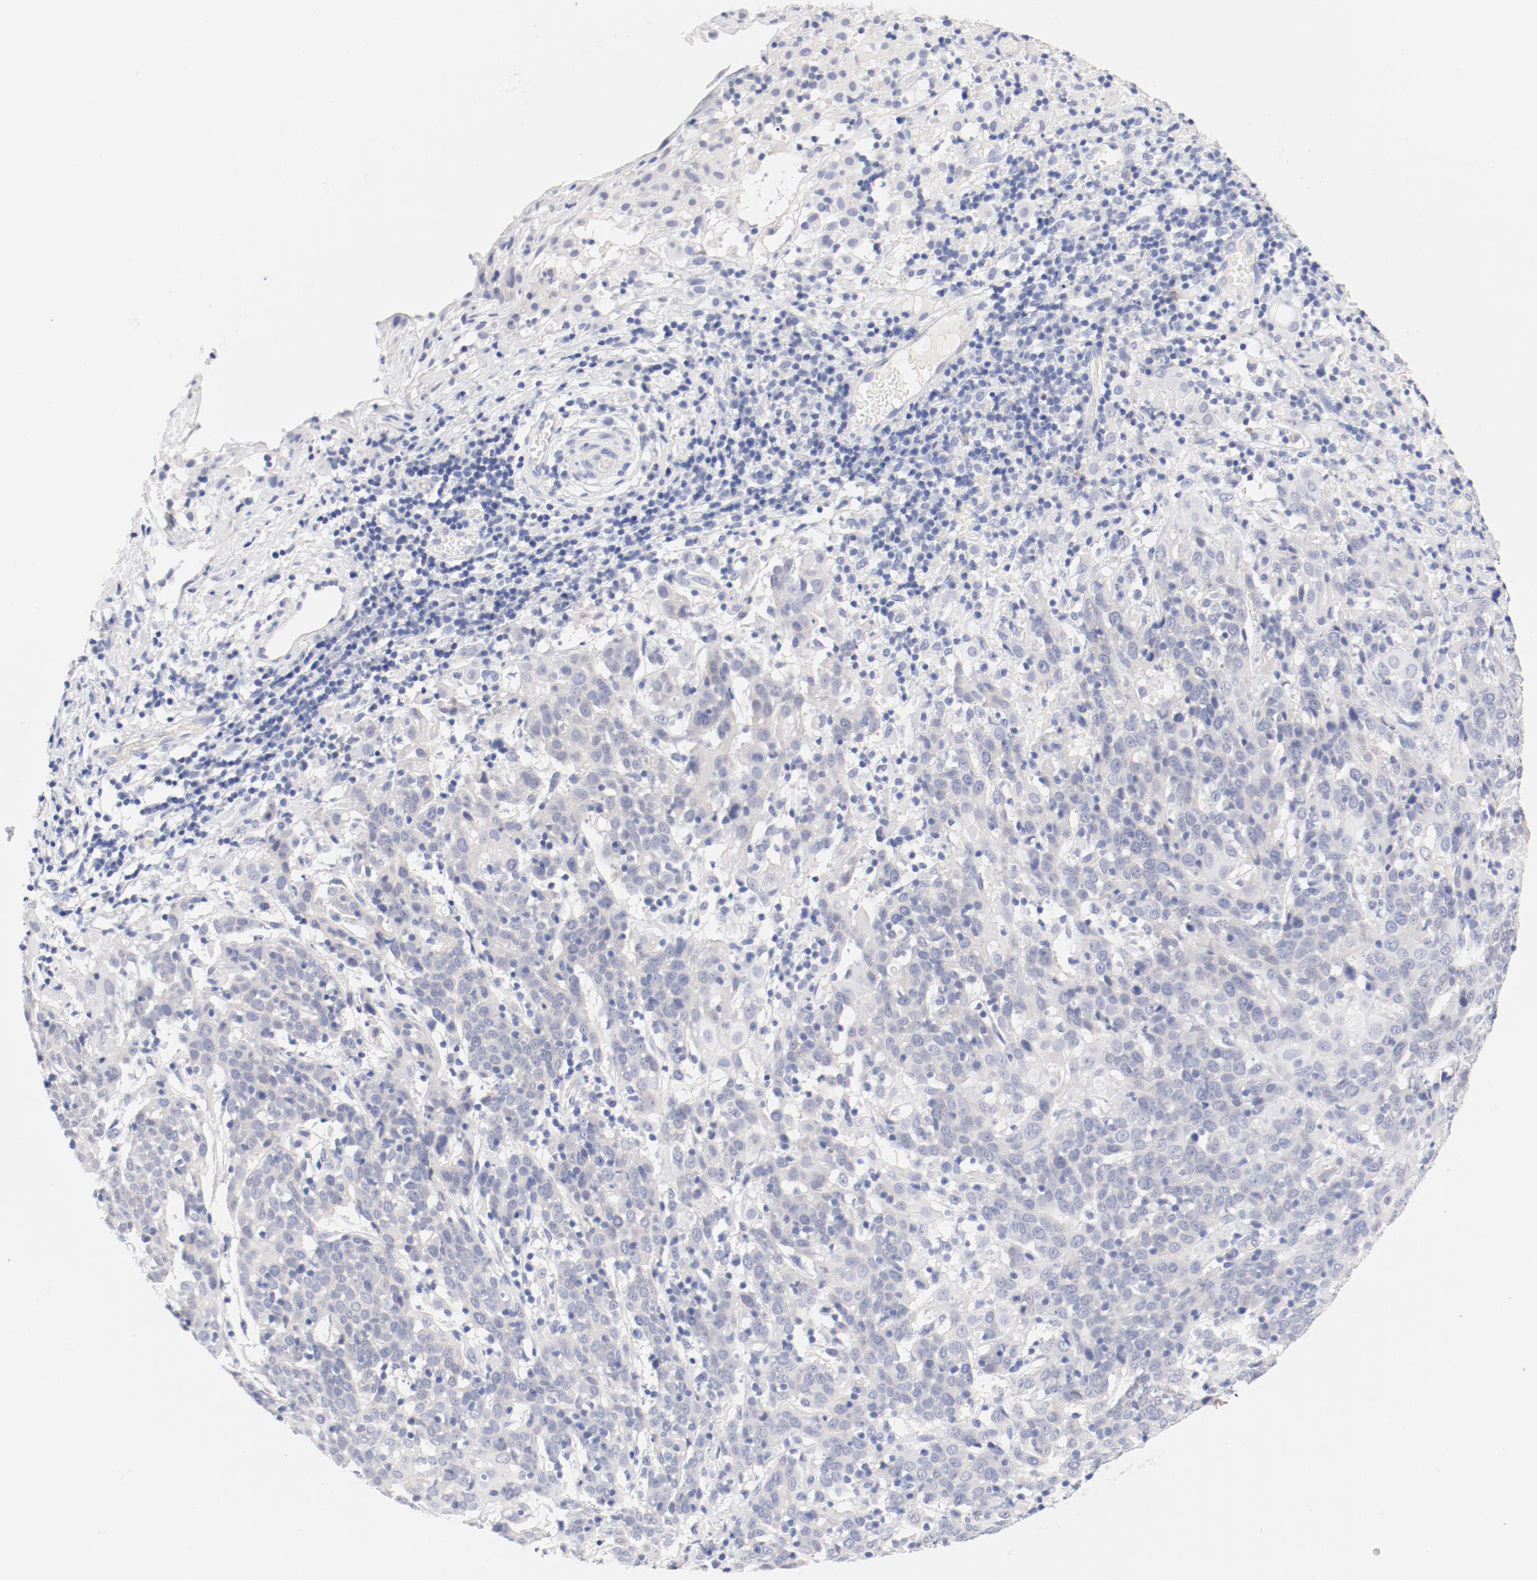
{"staining": {"intensity": "negative", "quantity": "none", "location": "none"}, "tissue": "cervical cancer", "cell_type": "Tumor cells", "image_type": "cancer", "snomed": [{"axis": "morphology", "description": "Normal tissue, NOS"}, {"axis": "morphology", "description": "Squamous cell carcinoma, NOS"}, {"axis": "topography", "description": "Cervix"}], "caption": "Immunohistochemistry histopathology image of cervical squamous cell carcinoma stained for a protein (brown), which shows no expression in tumor cells.", "gene": "HOMER1", "patient": {"sex": "female", "age": 67}}